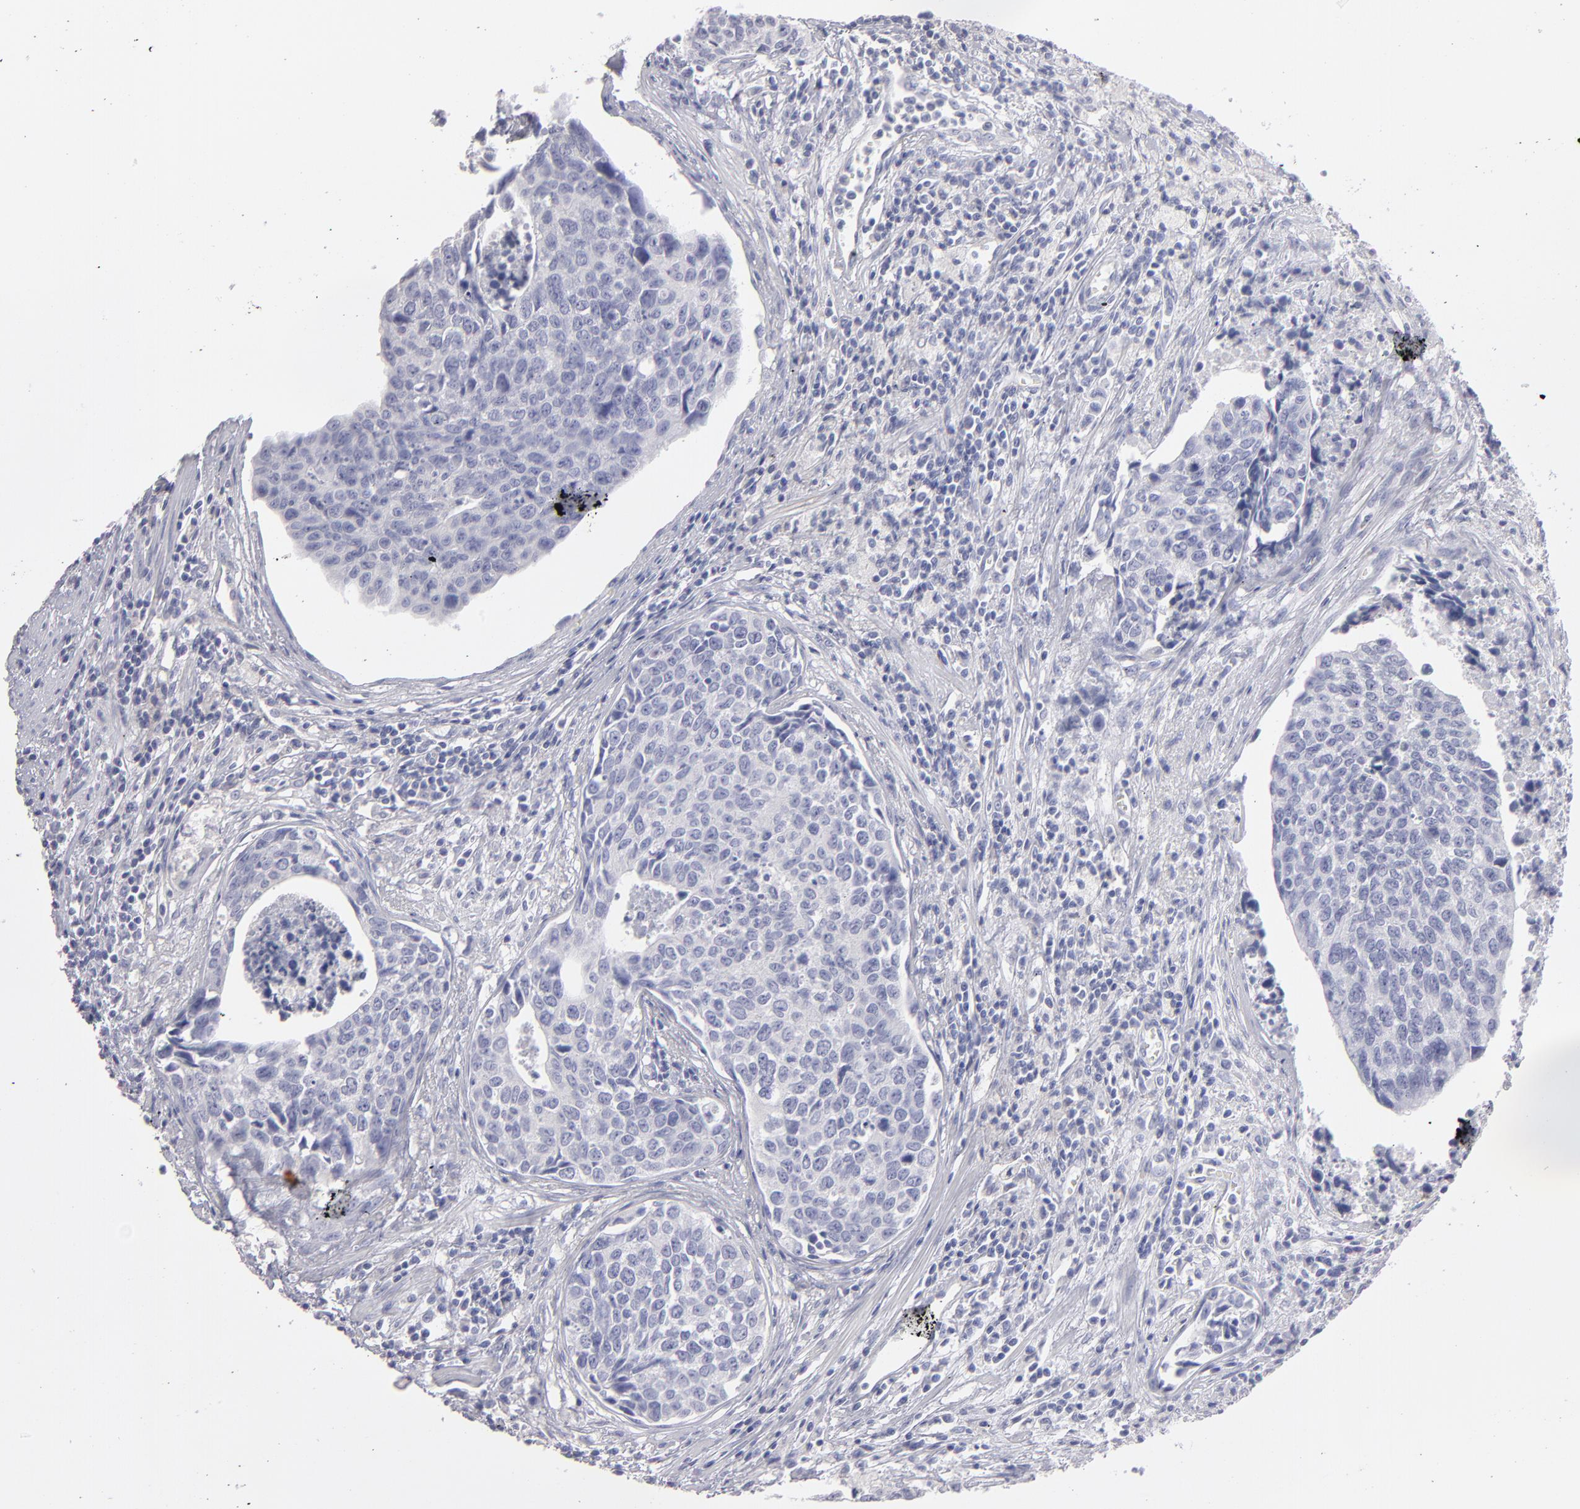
{"staining": {"intensity": "negative", "quantity": "none", "location": "none"}, "tissue": "urothelial cancer", "cell_type": "Tumor cells", "image_type": "cancer", "snomed": [{"axis": "morphology", "description": "Urothelial carcinoma, High grade"}, {"axis": "topography", "description": "Urinary bladder"}], "caption": "An immunohistochemistry (IHC) photomicrograph of urothelial carcinoma (high-grade) is shown. There is no staining in tumor cells of urothelial carcinoma (high-grade). (DAB (3,3'-diaminobenzidine) immunohistochemistry (IHC) with hematoxylin counter stain).", "gene": "ABCC4", "patient": {"sex": "male", "age": 81}}